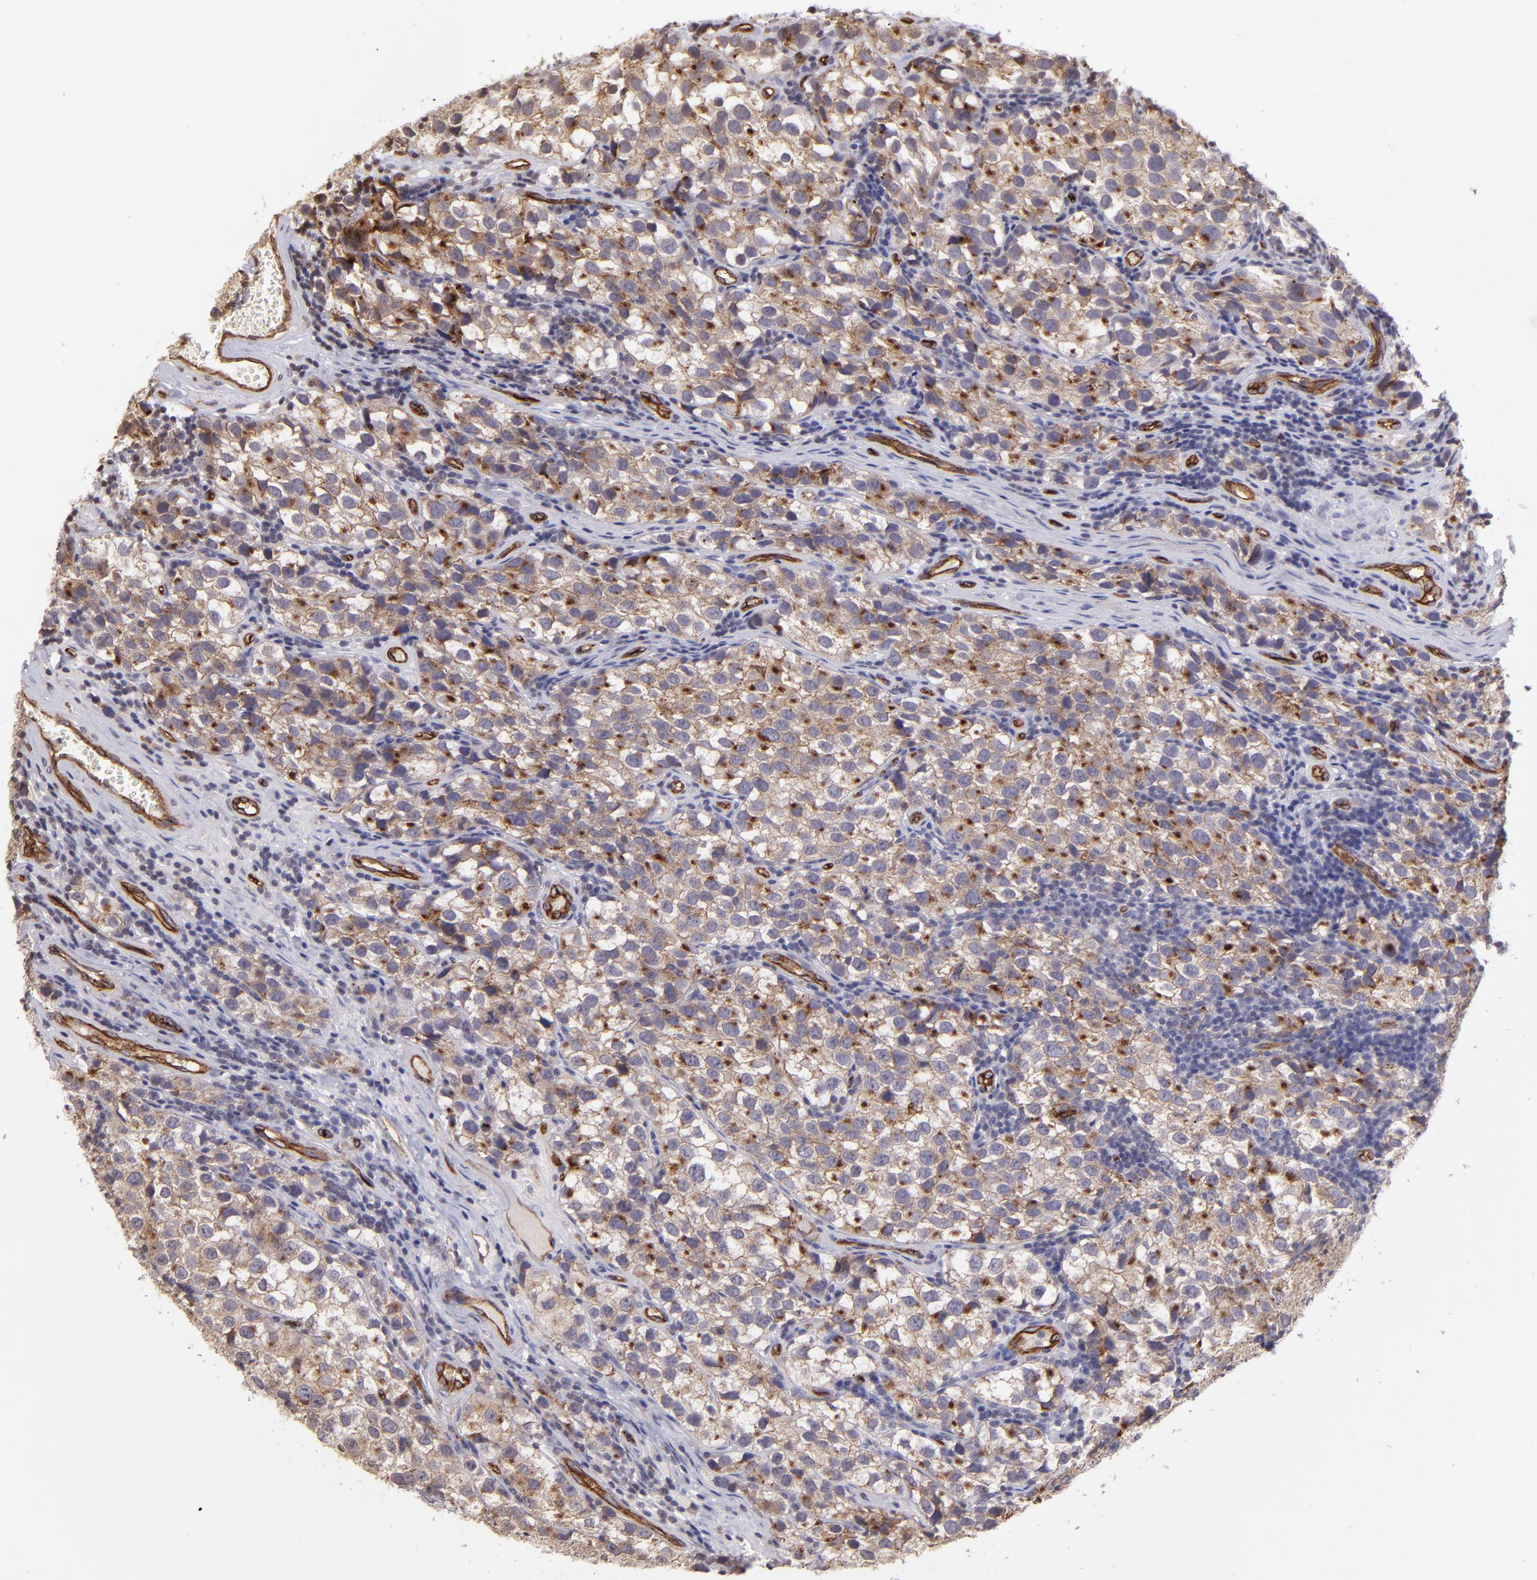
{"staining": {"intensity": "weak", "quantity": ">75%", "location": "cytoplasmic/membranous"}, "tissue": "testis cancer", "cell_type": "Tumor cells", "image_type": "cancer", "snomed": [{"axis": "morphology", "description": "Seminoma, NOS"}, {"axis": "topography", "description": "Testis"}], "caption": "A low amount of weak cytoplasmic/membranous staining is identified in about >75% of tumor cells in testis seminoma tissue.", "gene": "DYSF", "patient": {"sex": "male", "age": 39}}